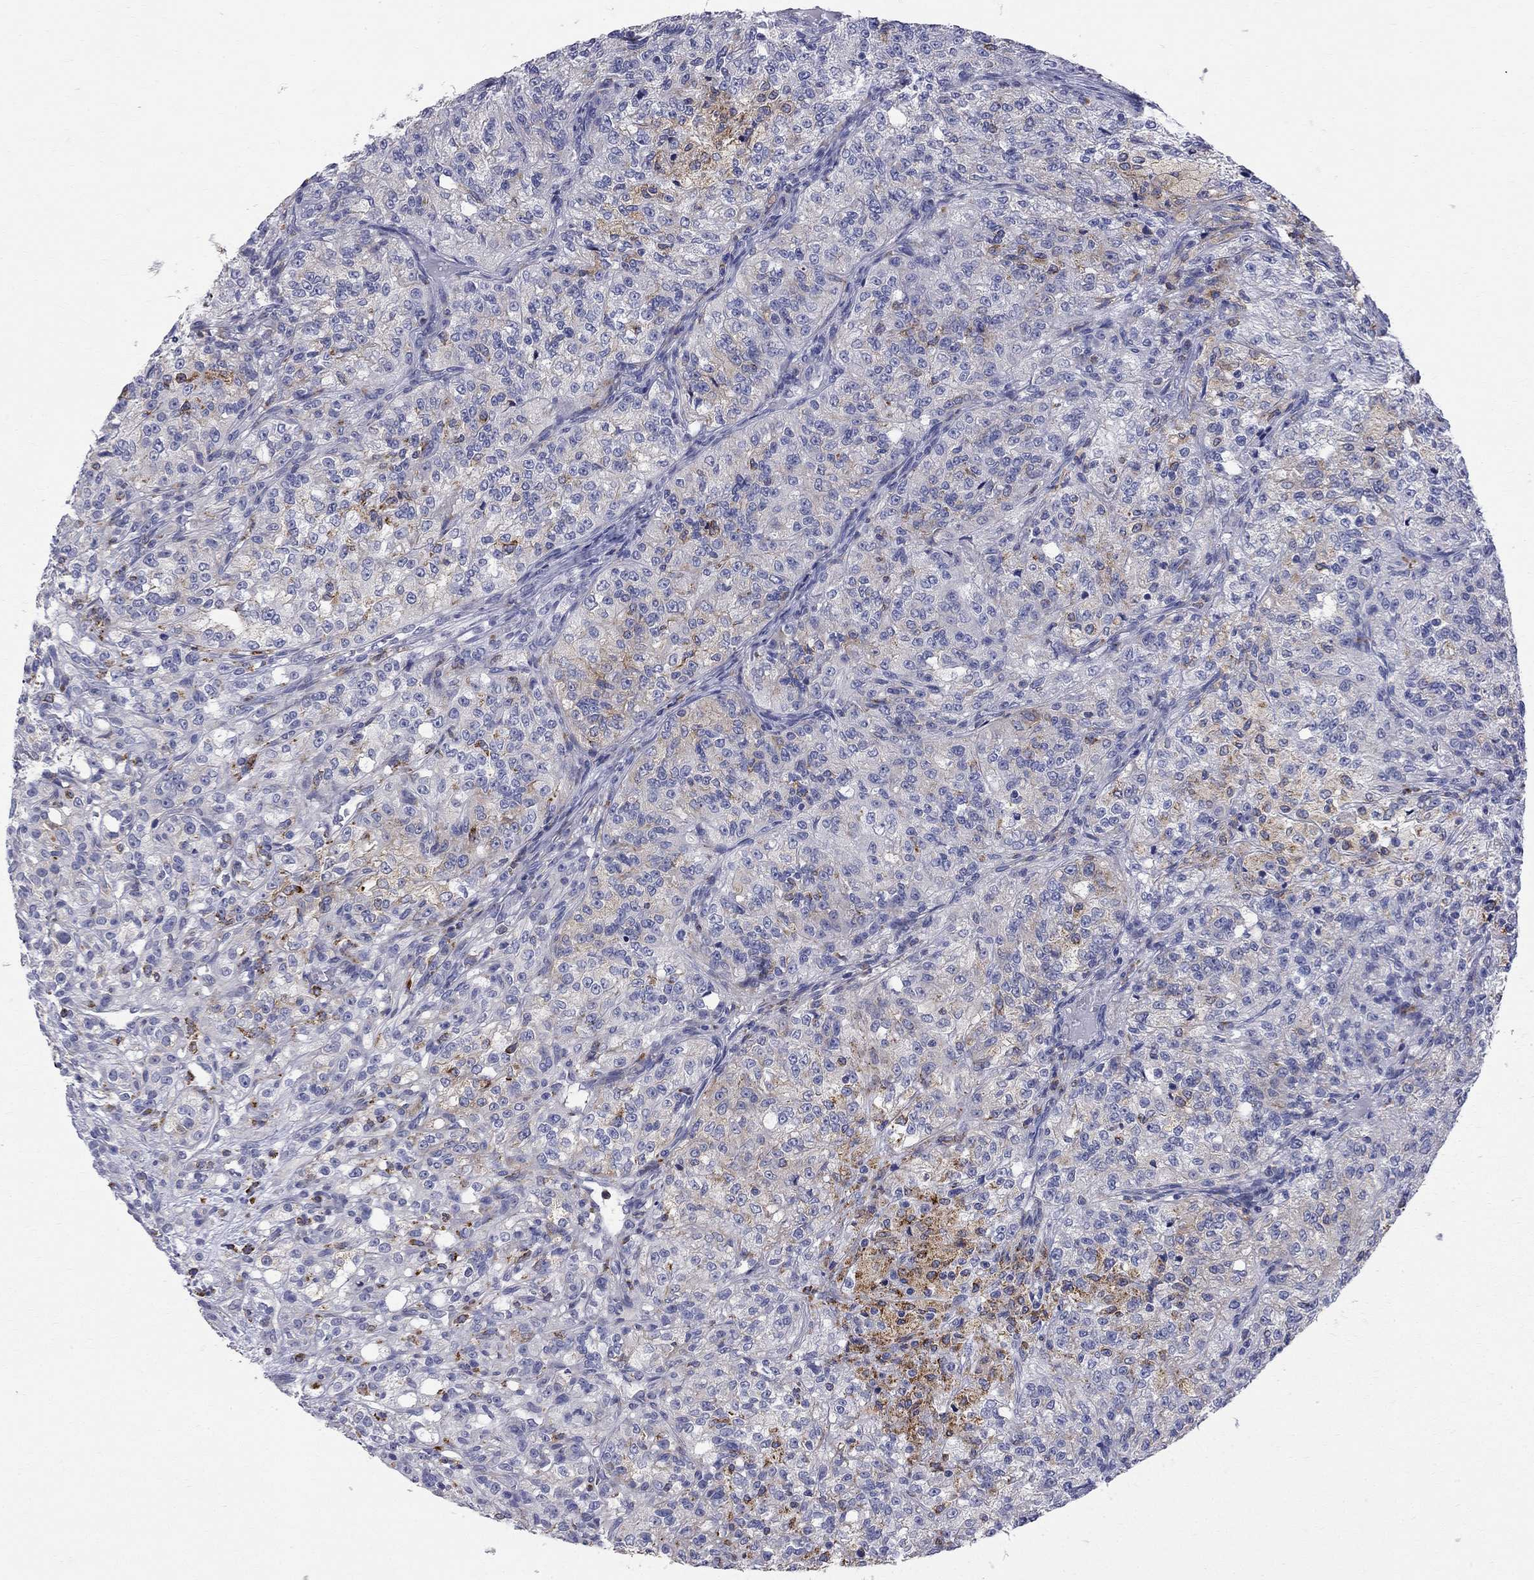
{"staining": {"intensity": "weak", "quantity": "<25%", "location": "cytoplasmic/membranous"}, "tissue": "renal cancer", "cell_type": "Tumor cells", "image_type": "cancer", "snomed": [{"axis": "morphology", "description": "Adenocarcinoma, NOS"}, {"axis": "topography", "description": "Kidney"}], "caption": "Histopathology image shows no significant protein expression in tumor cells of adenocarcinoma (renal).", "gene": "ACSL1", "patient": {"sex": "female", "age": 63}}